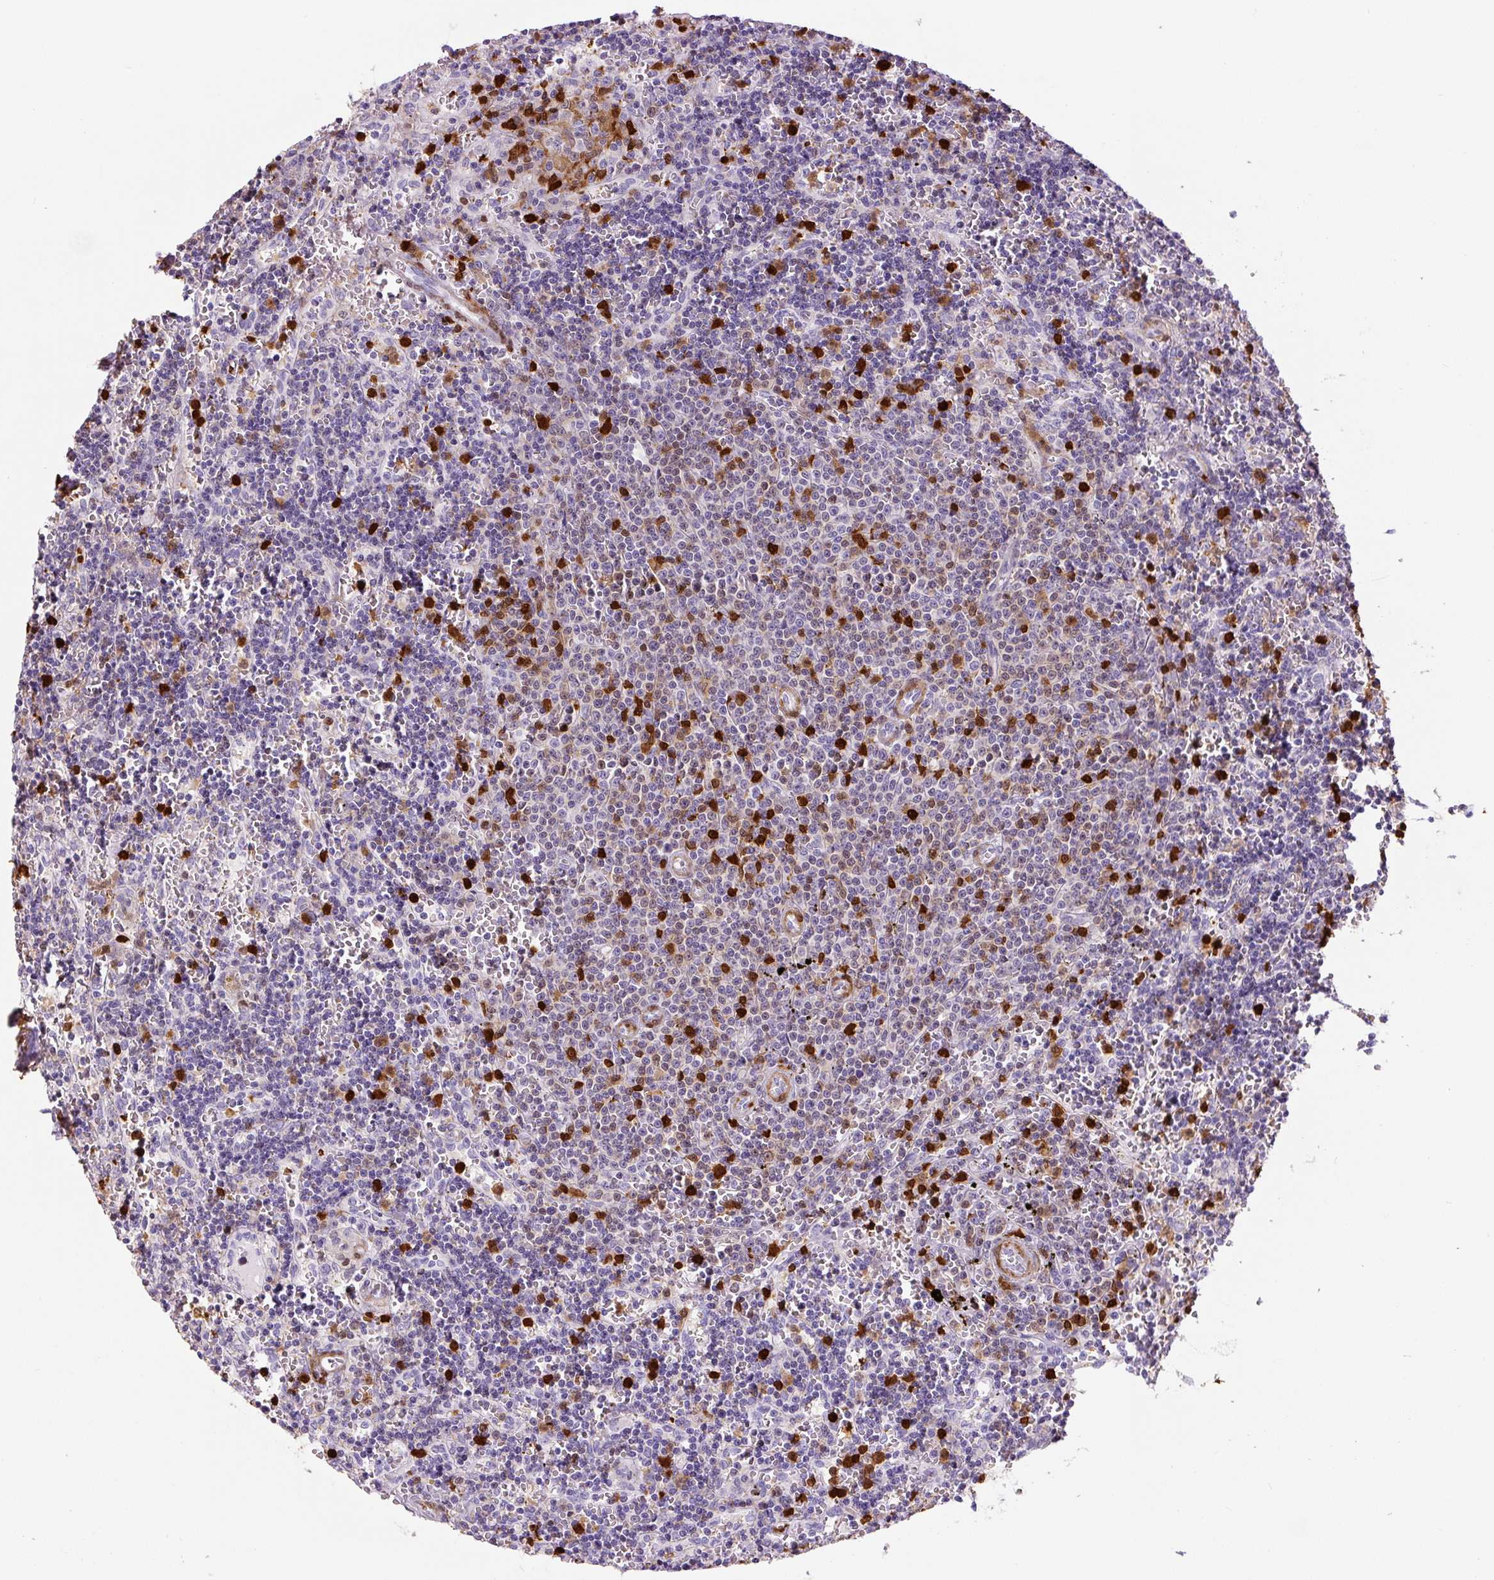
{"staining": {"intensity": "strong", "quantity": "<25%", "location": "cytoplasmic/membranous,nuclear"}, "tissue": "lymphoma", "cell_type": "Tumor cells", "image_type": "cancer", "snomed": [{"axis": "morphology", "description": "Malignant lymphoma, non-Hodgkin's type, Low grade"}, {"axis": "topography", "description": "Spleen"}], "caption": "A brown stain highlights strong cytoplasmic/membranous and nuclear staining of a protein in low-grade malignant lymphoma, non-Hodgkin's type tumor cells. (DAB (3,3'-diaminobenzidine) = brown stain, brightfield microscopy at high magnification).", "gene": "S100A4", "patient": {"sex": "male", "age": 60}}